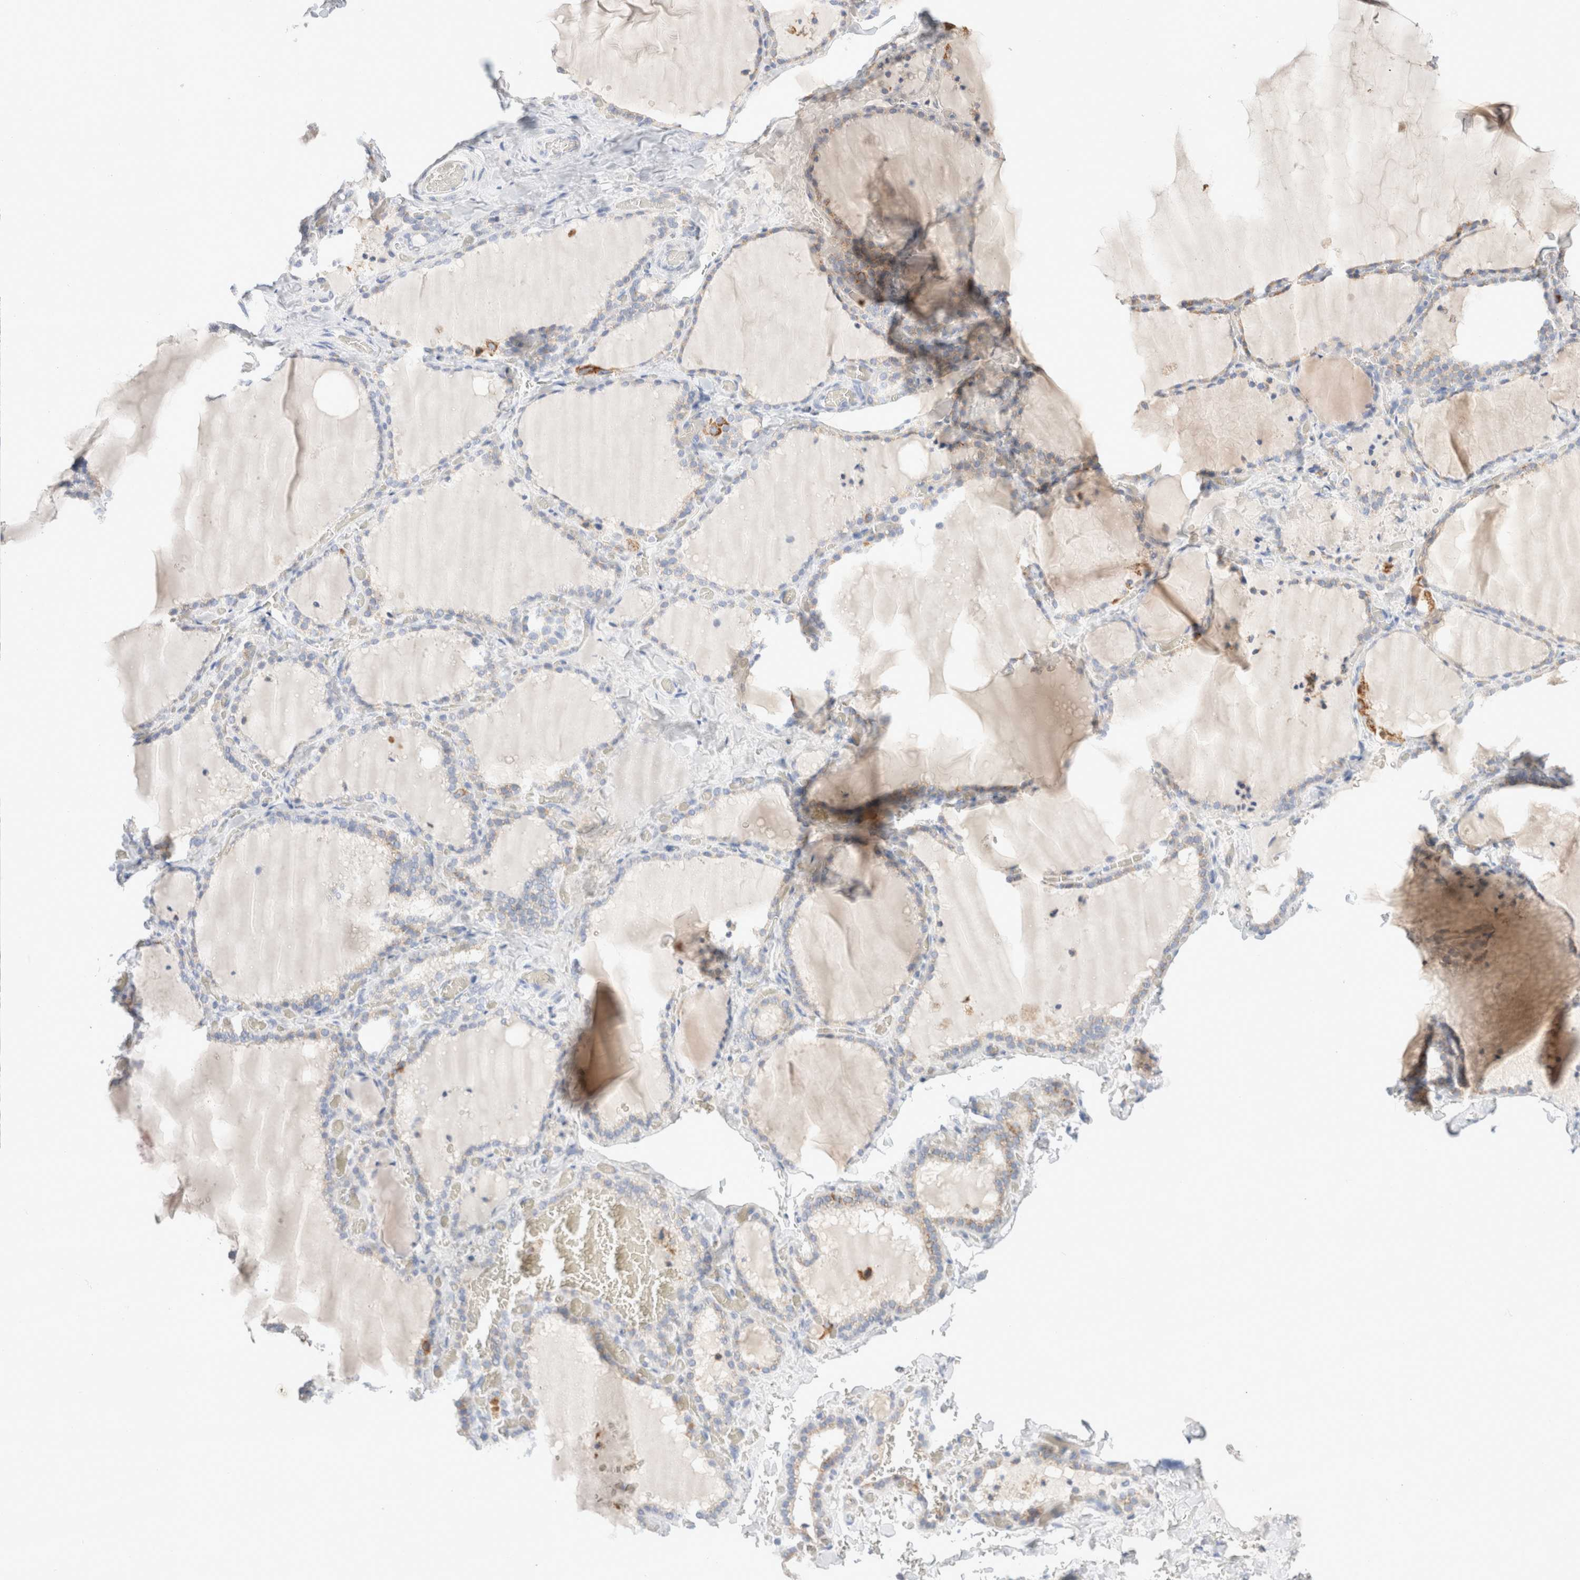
{"staining": {"intensity": "moderate", "quantity": "25%-75%", "location": "cytoplasmic/membranous"}, "tissue": "thyroid gland", "cell_type": "Glandular cells", "image_type": "normal", "snomed": [{"axis": "morphology", "description": "Normal tissue, NOS"}, {"axis": "topography", "description": "Thyroid gland"}], "caption": "Immunohistochemistry (IHC) image of unremarkable human thyroid gland stained for a protein (brown), which demonstrates medium levels of moderate cytoplasmic/membranous expression in approximately 25%-75% of glandular cells.", "gene": "ATP6V1C1", "patient": {"sex": "female", "age": 22}}